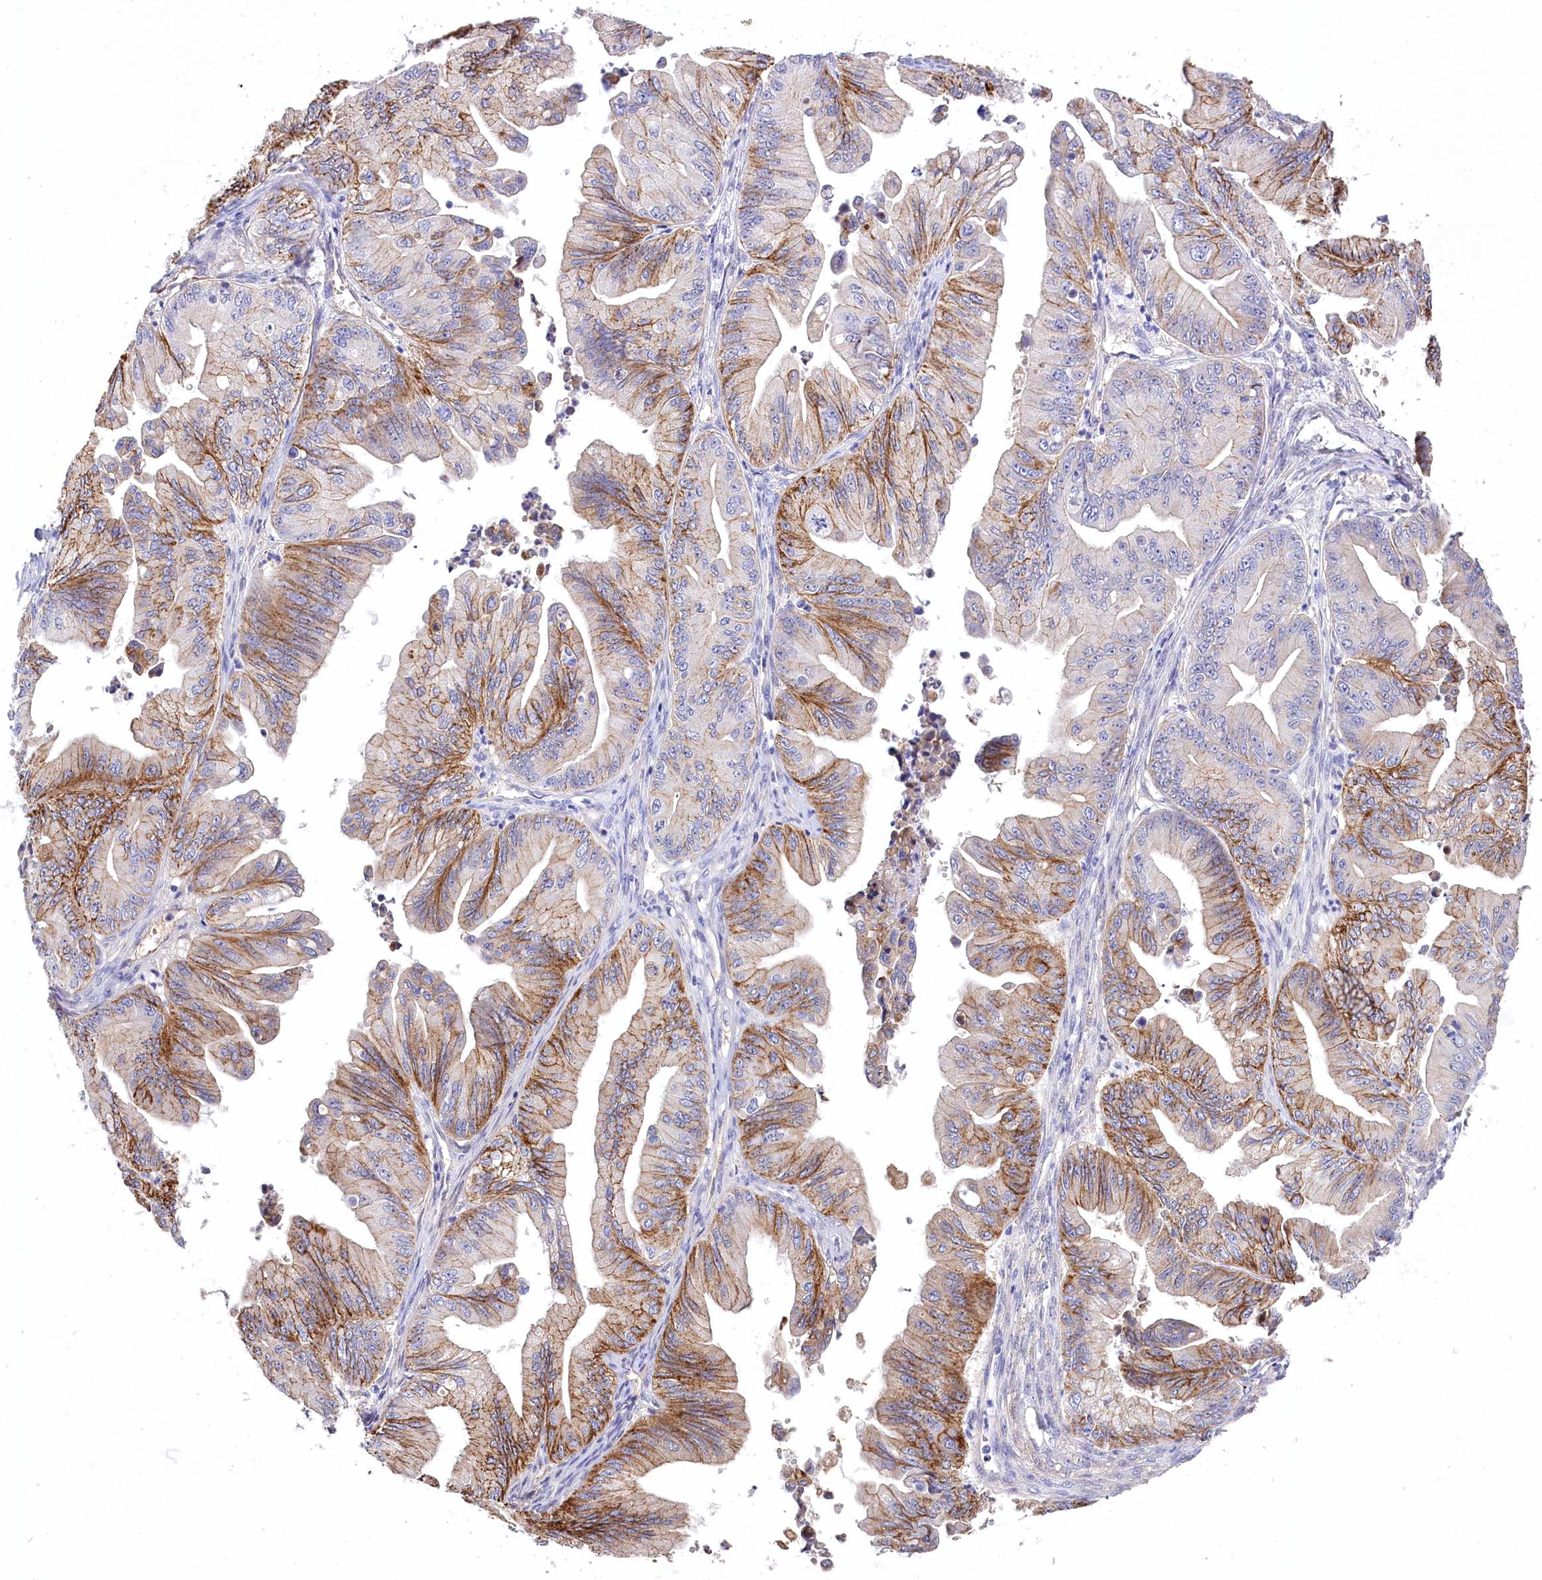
{"staining": {"intensity": "moderate", "quantity": "25%-75%", "location": "cytoplasmic/membranous"}, "tissue": "ovarian cancer", "cell_type": "Tumor cells", "image_type": "cancer", "snomed": [{"axis": "morphology", "description": "Cystadenocarcinoma, mucinous, NOS"}, {"axis": "topography", "description": "Ovary"}], "caption": "Tumor cells display medium levels of moderate cytoplasmic/membranous staining in approximately 25%-75% of cells in ovarian cancer (mucinous cystadenocarcinoma).", "gene": "CEP164", "patient": {"sex": "female", "age": 71}}